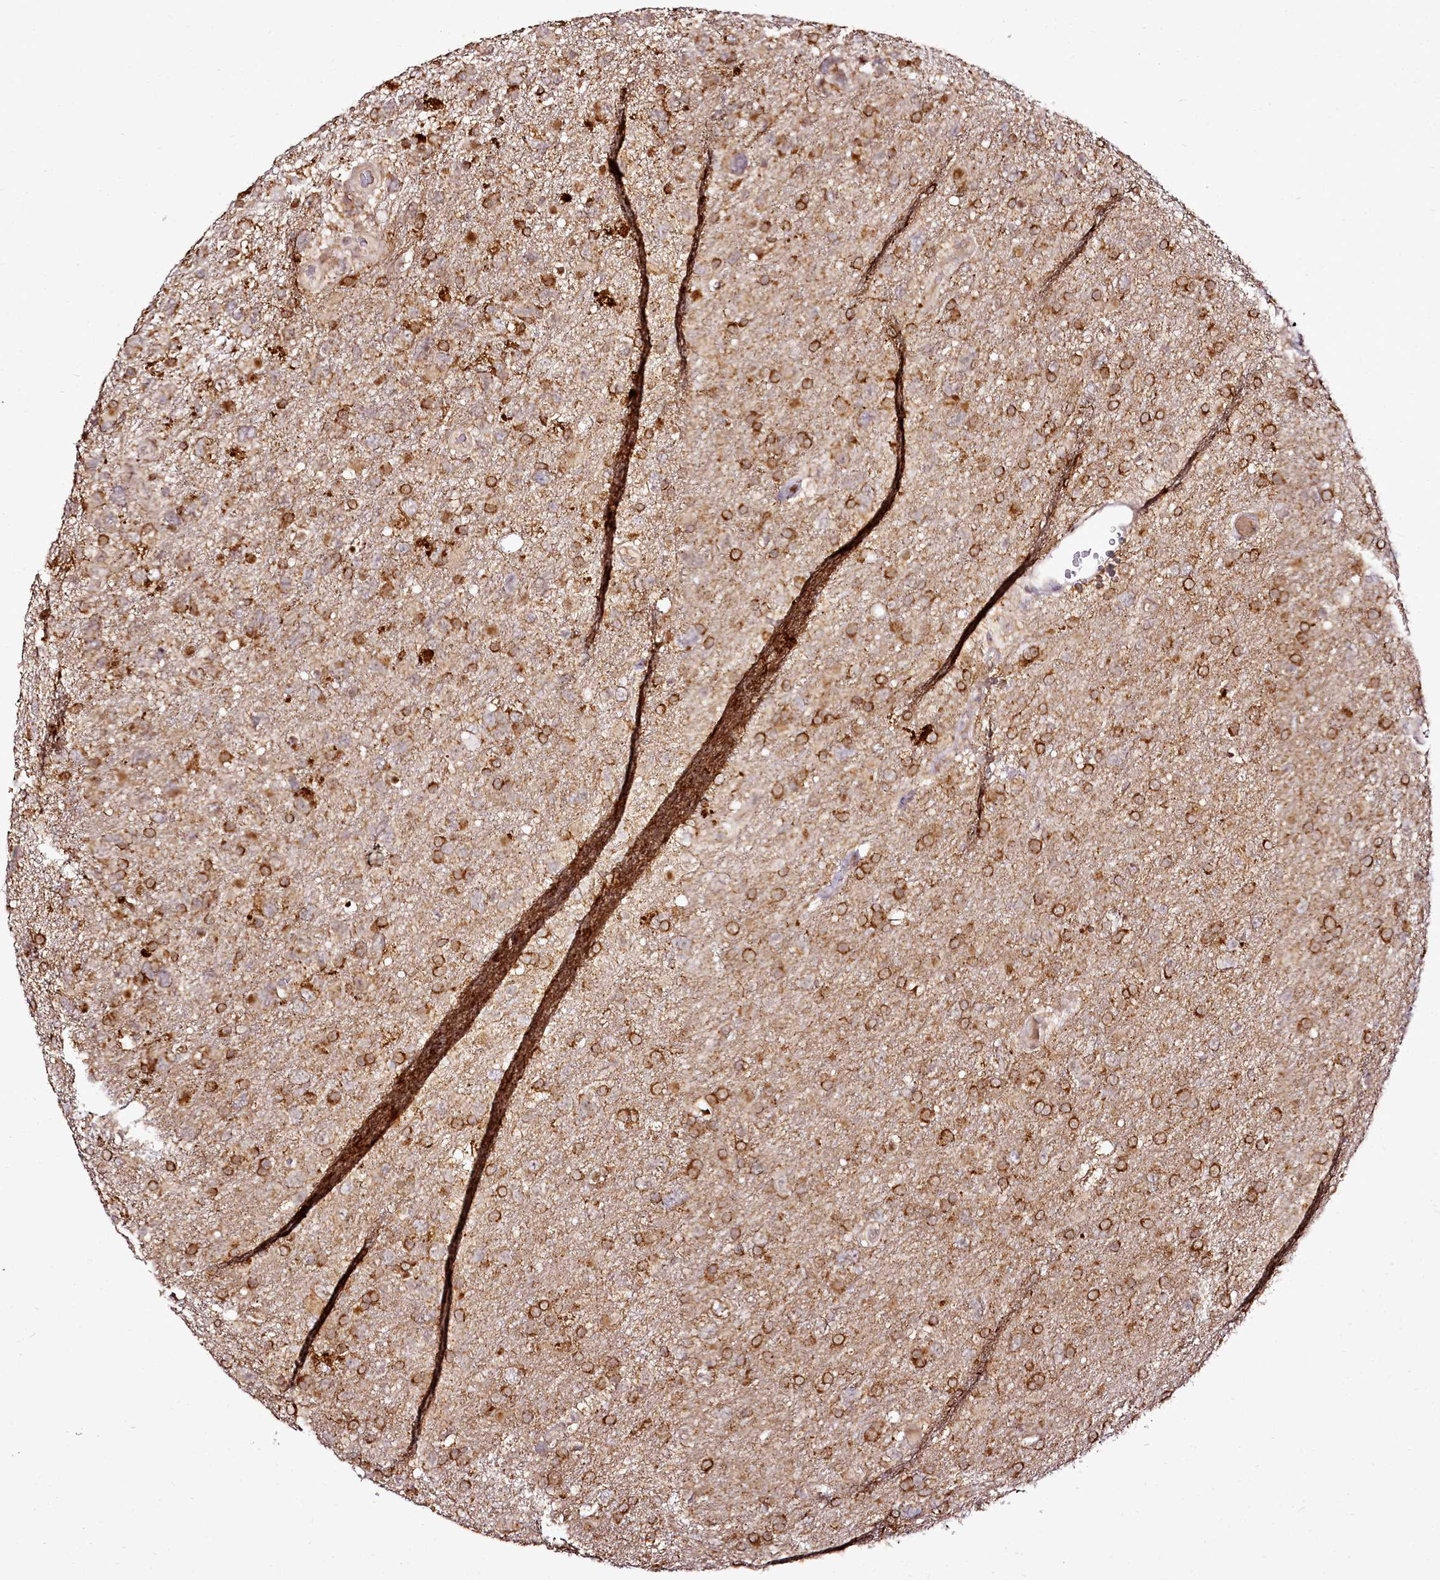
{"staining": {"intensity": "moderate", "quantity": ">75%", "location": "cytoplasmic/membranous"}, "tissue": "glioma", "cell_type": "Tumor cells", "image_type": "cancer", "snomed": [{"axis": "morphology", "description": "Glioma, malignant, High grade"}, {"axis": "topography", "description": "Brain"}], "caption": "This image reveals immunohistochemistry staining of human malignant high-grade glioma, with medium moderate cytoplasmic/membranous staining in approximately >75% of tumor cells.", "gene": "EDIL3", "patient": {"sex": "male", "age": 61}}